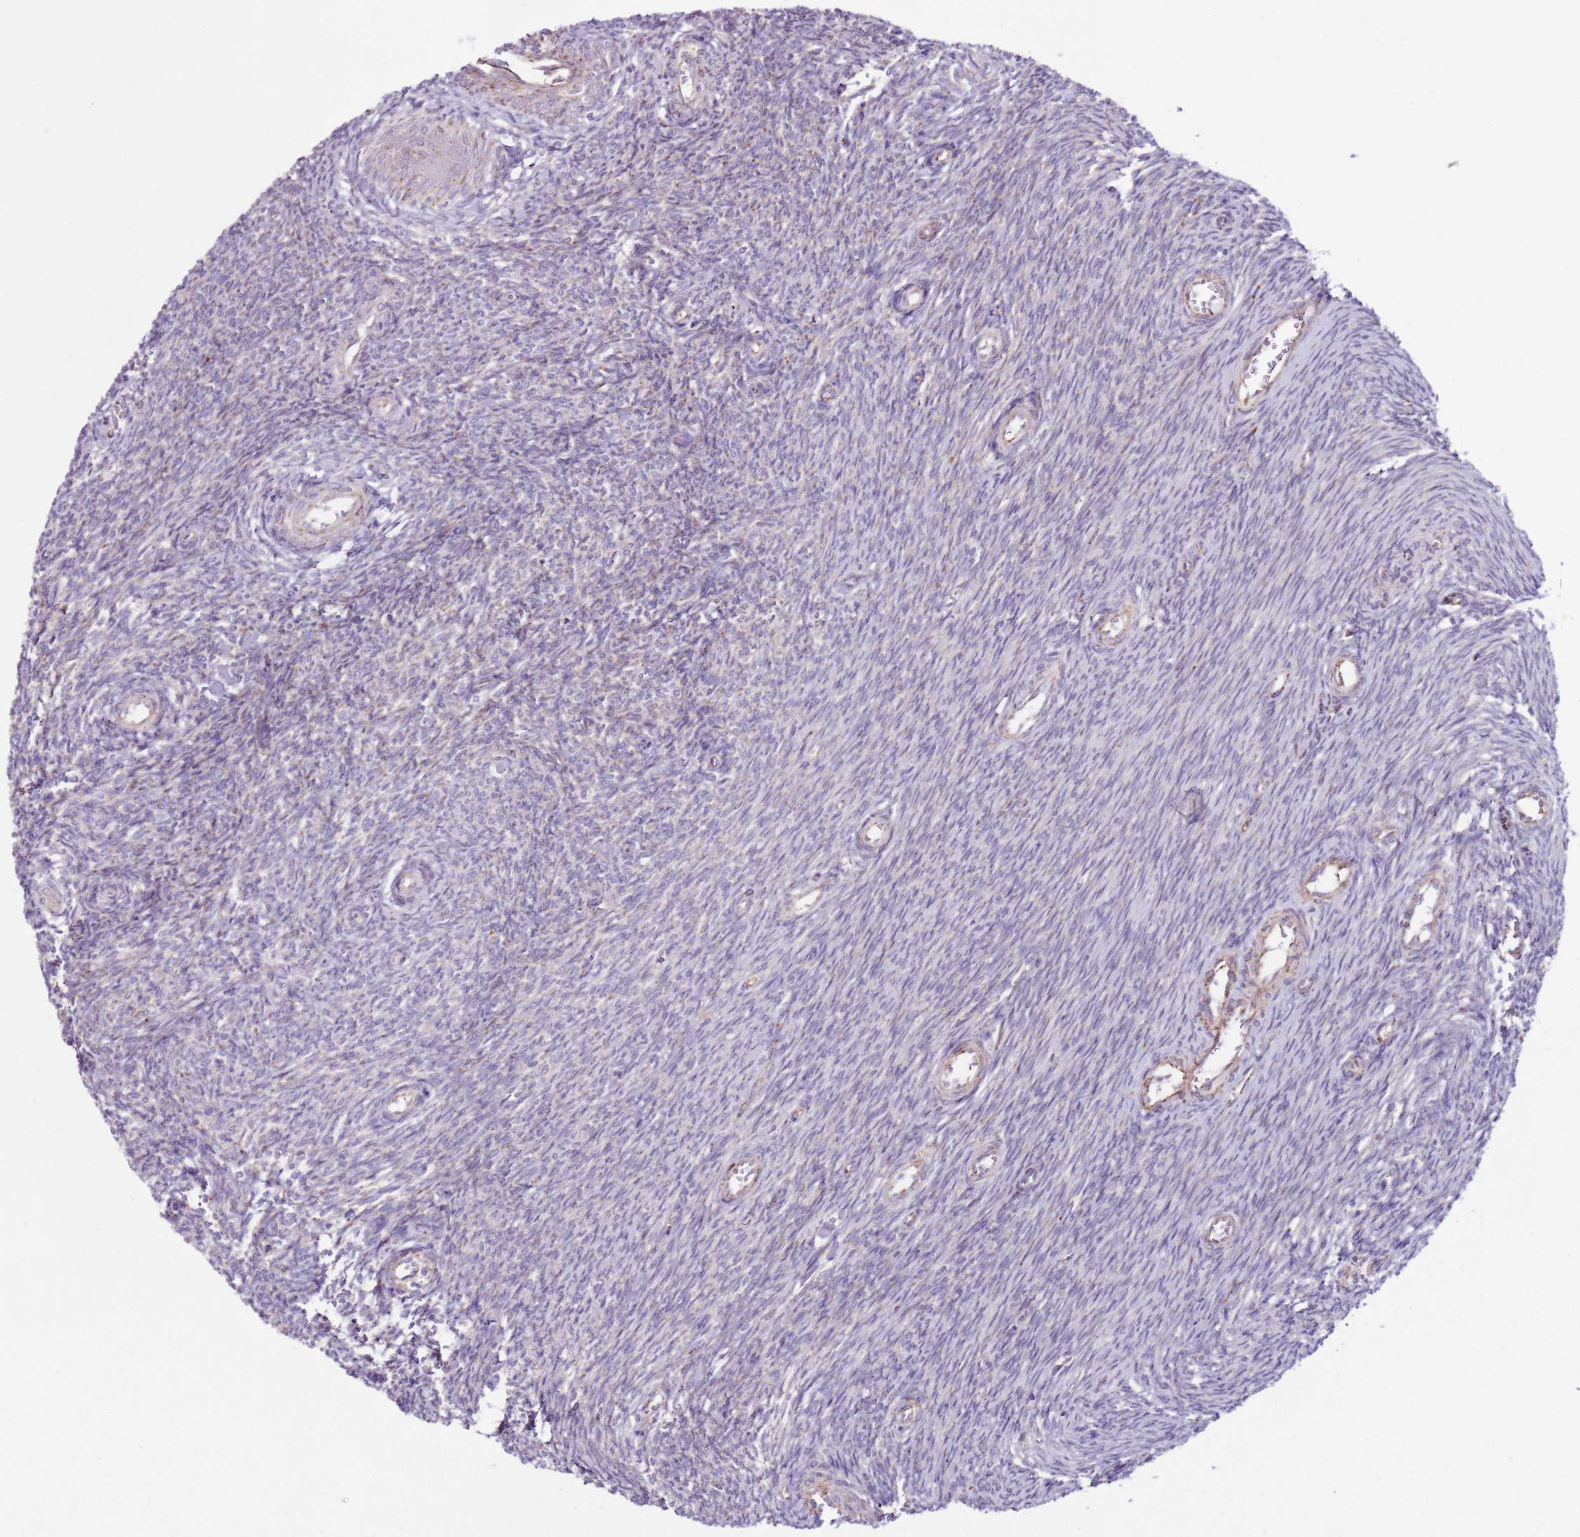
{"staining": {"intensity": "negative", "quantity": "none", "location": "none"}, "tissue": "ovary", "cell_type": "Ovarian stroma cells", "image_type": "normal", "snomed": [{"axis": "morphology", "description": "Normal tissue, NOS"}, {"axis": "topography", "description": "Ovary"}], "caption": "The image displays no staining of ovarian stroma cells in benign ovary. Nuclei are stained in blue.", "gene": "HECTD4", "patient": {"sex": "female", "age": 44}}